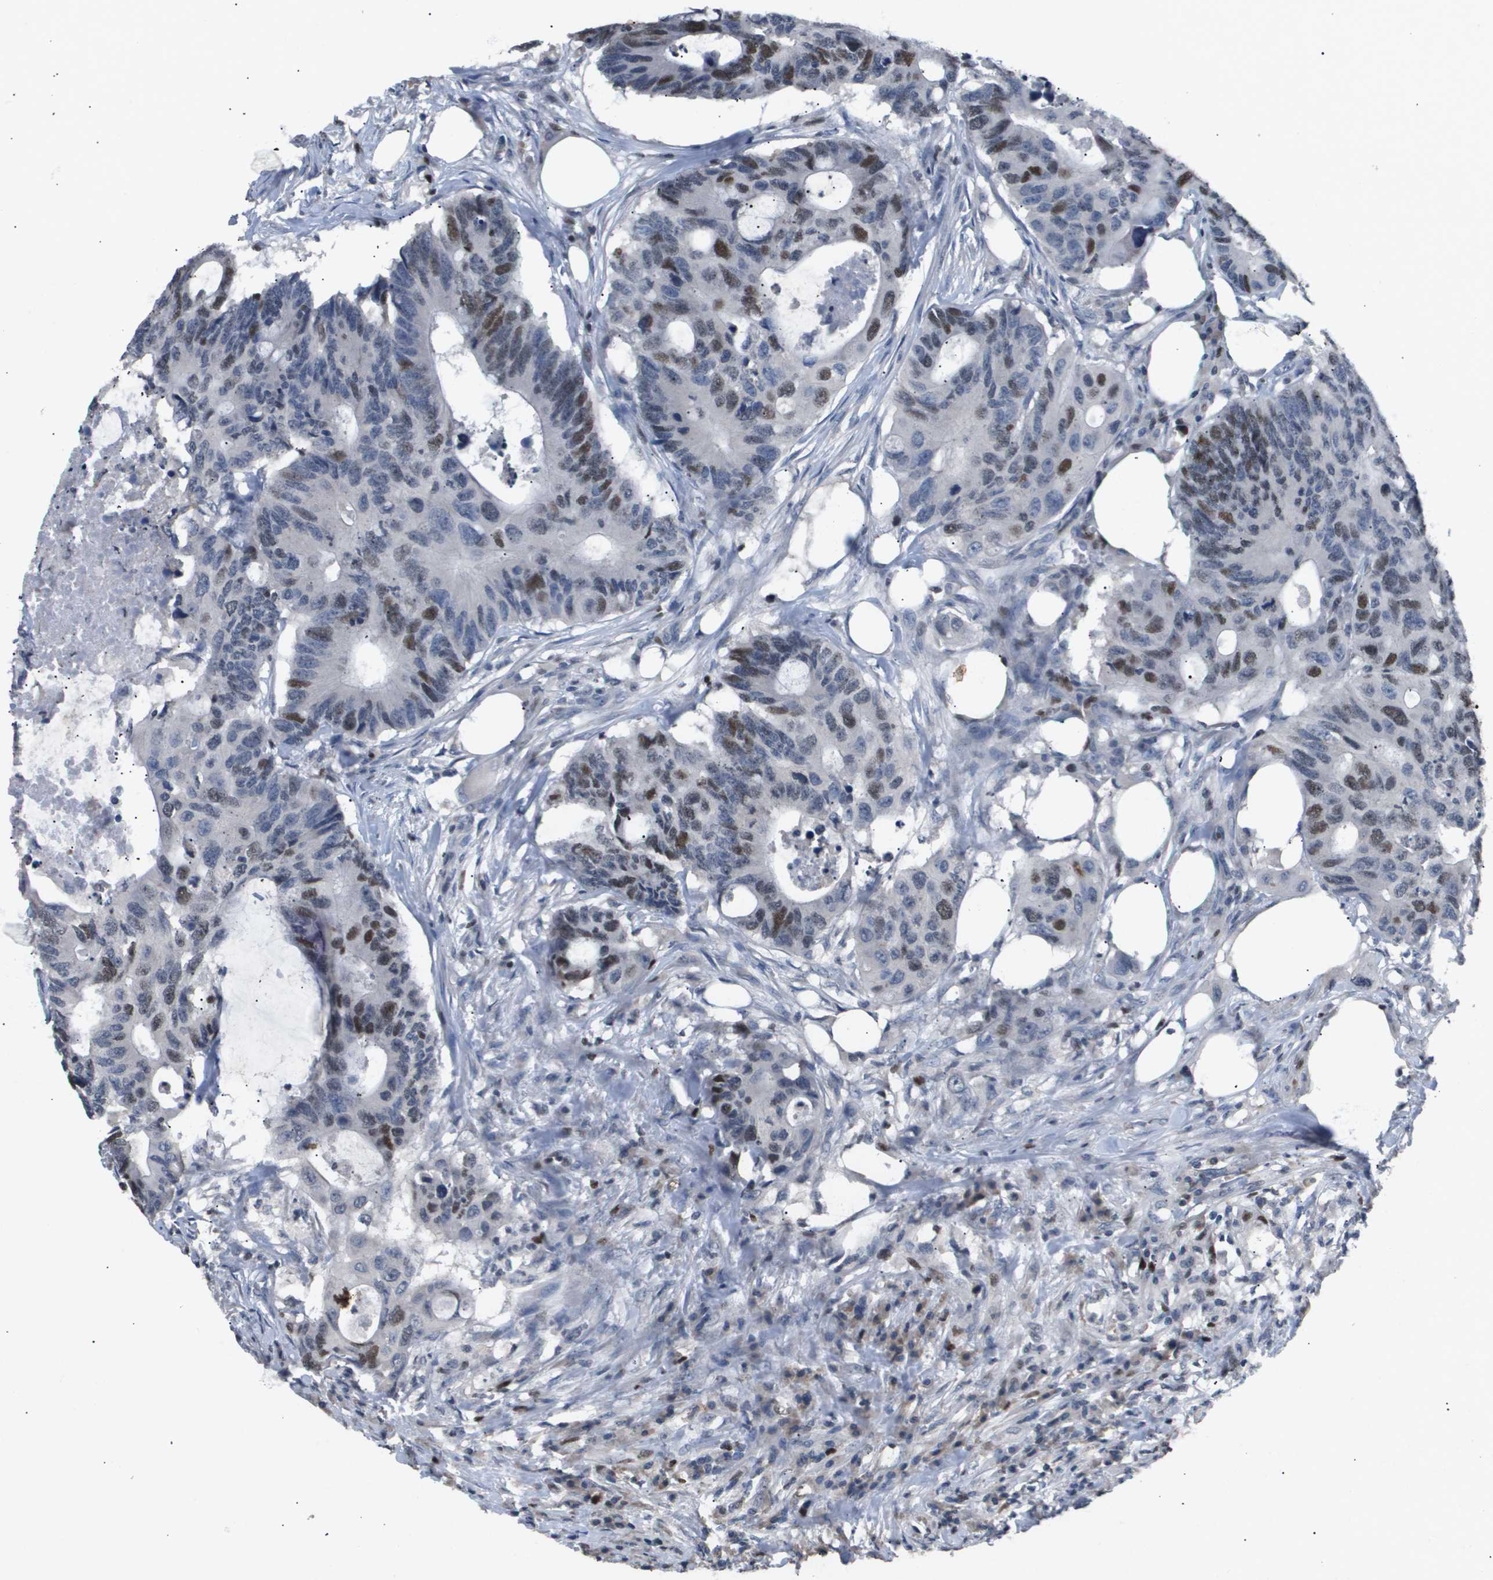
{"staining": {"intensity": "moderate", "quantity": "25%-75%", "location": "nuclear"}, "tissue": "colorectal cancer", "cell_type": "Tumor cells", "image_type": "cancer", "snomed": [{"axis": "morphology", "description": "Adenocarcinoma, NOS"}, {"axis": "topography", "description": "Colon"}], "caption": "Moderate nuclear positivity for a protein is seen in about 25%-75% of tumor cells of colorectal adenocarcinoma using immunohistochemistry.", "gene": "ANAPC2", "patient": {"sex": "male", "age": 71}}